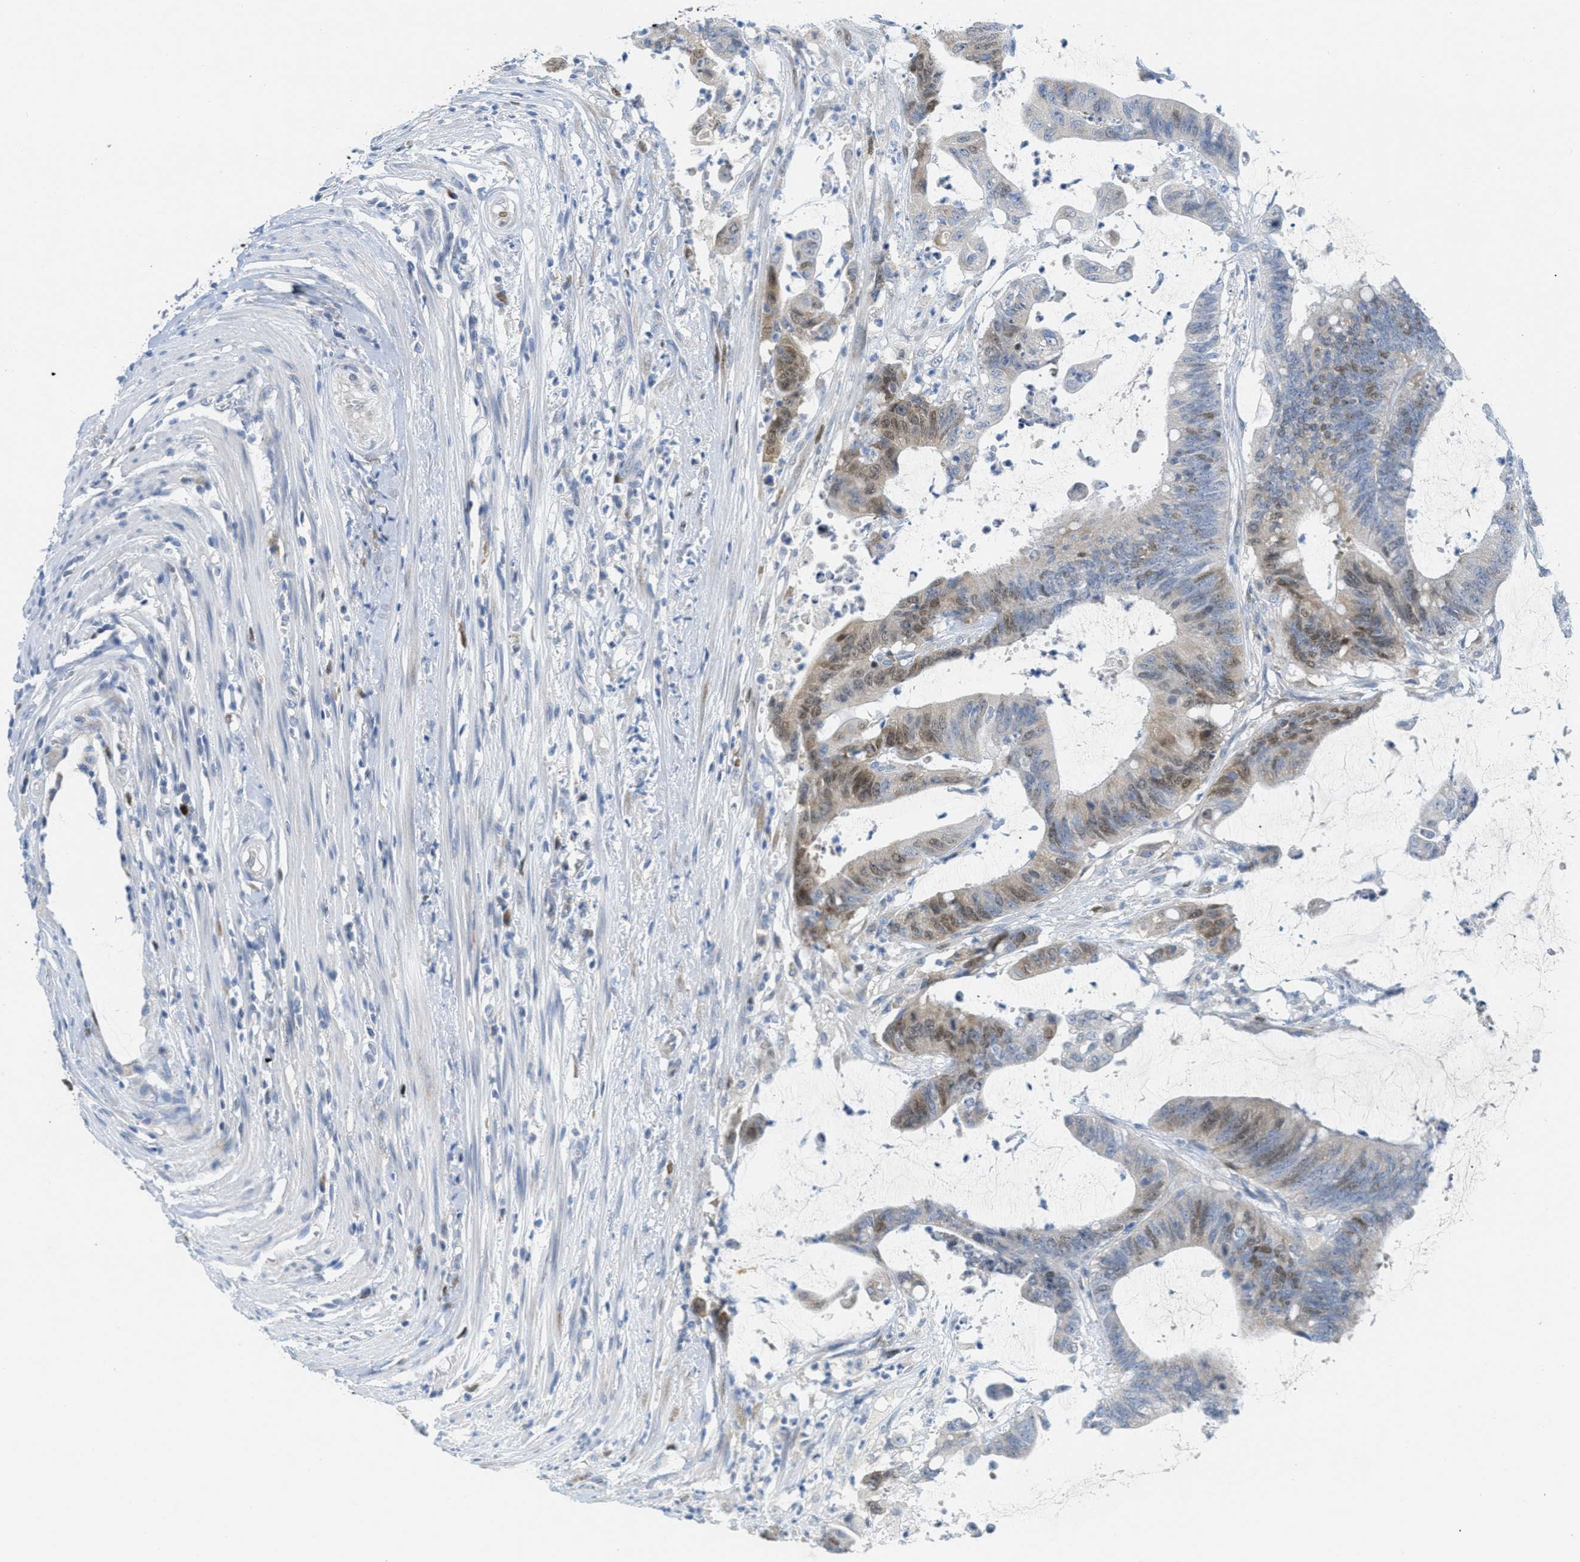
{"staining": {"intensity": "moderate", "quantity": "25%-75%", "location": "cytoplasmic/membranous,nuclear"}, "tissue": "colorectal cancer", "cell_type": "Tumor cells", "image_type": "cancer", "snomed": [{"axis": "morphology", "description": "Adenocarcinoma, NOS"}, {"axis": "topography", "description": "Rectum"}], "caption": "Protein analysis of colorectal adenocarcinoma tissue demonstrates moderate cytoplasmic/membranous and nuclear positivity in approximately 25%-75% of tumor cells.", "gene": "ORC6", "patient": {"sex": "female", "age": 66}}